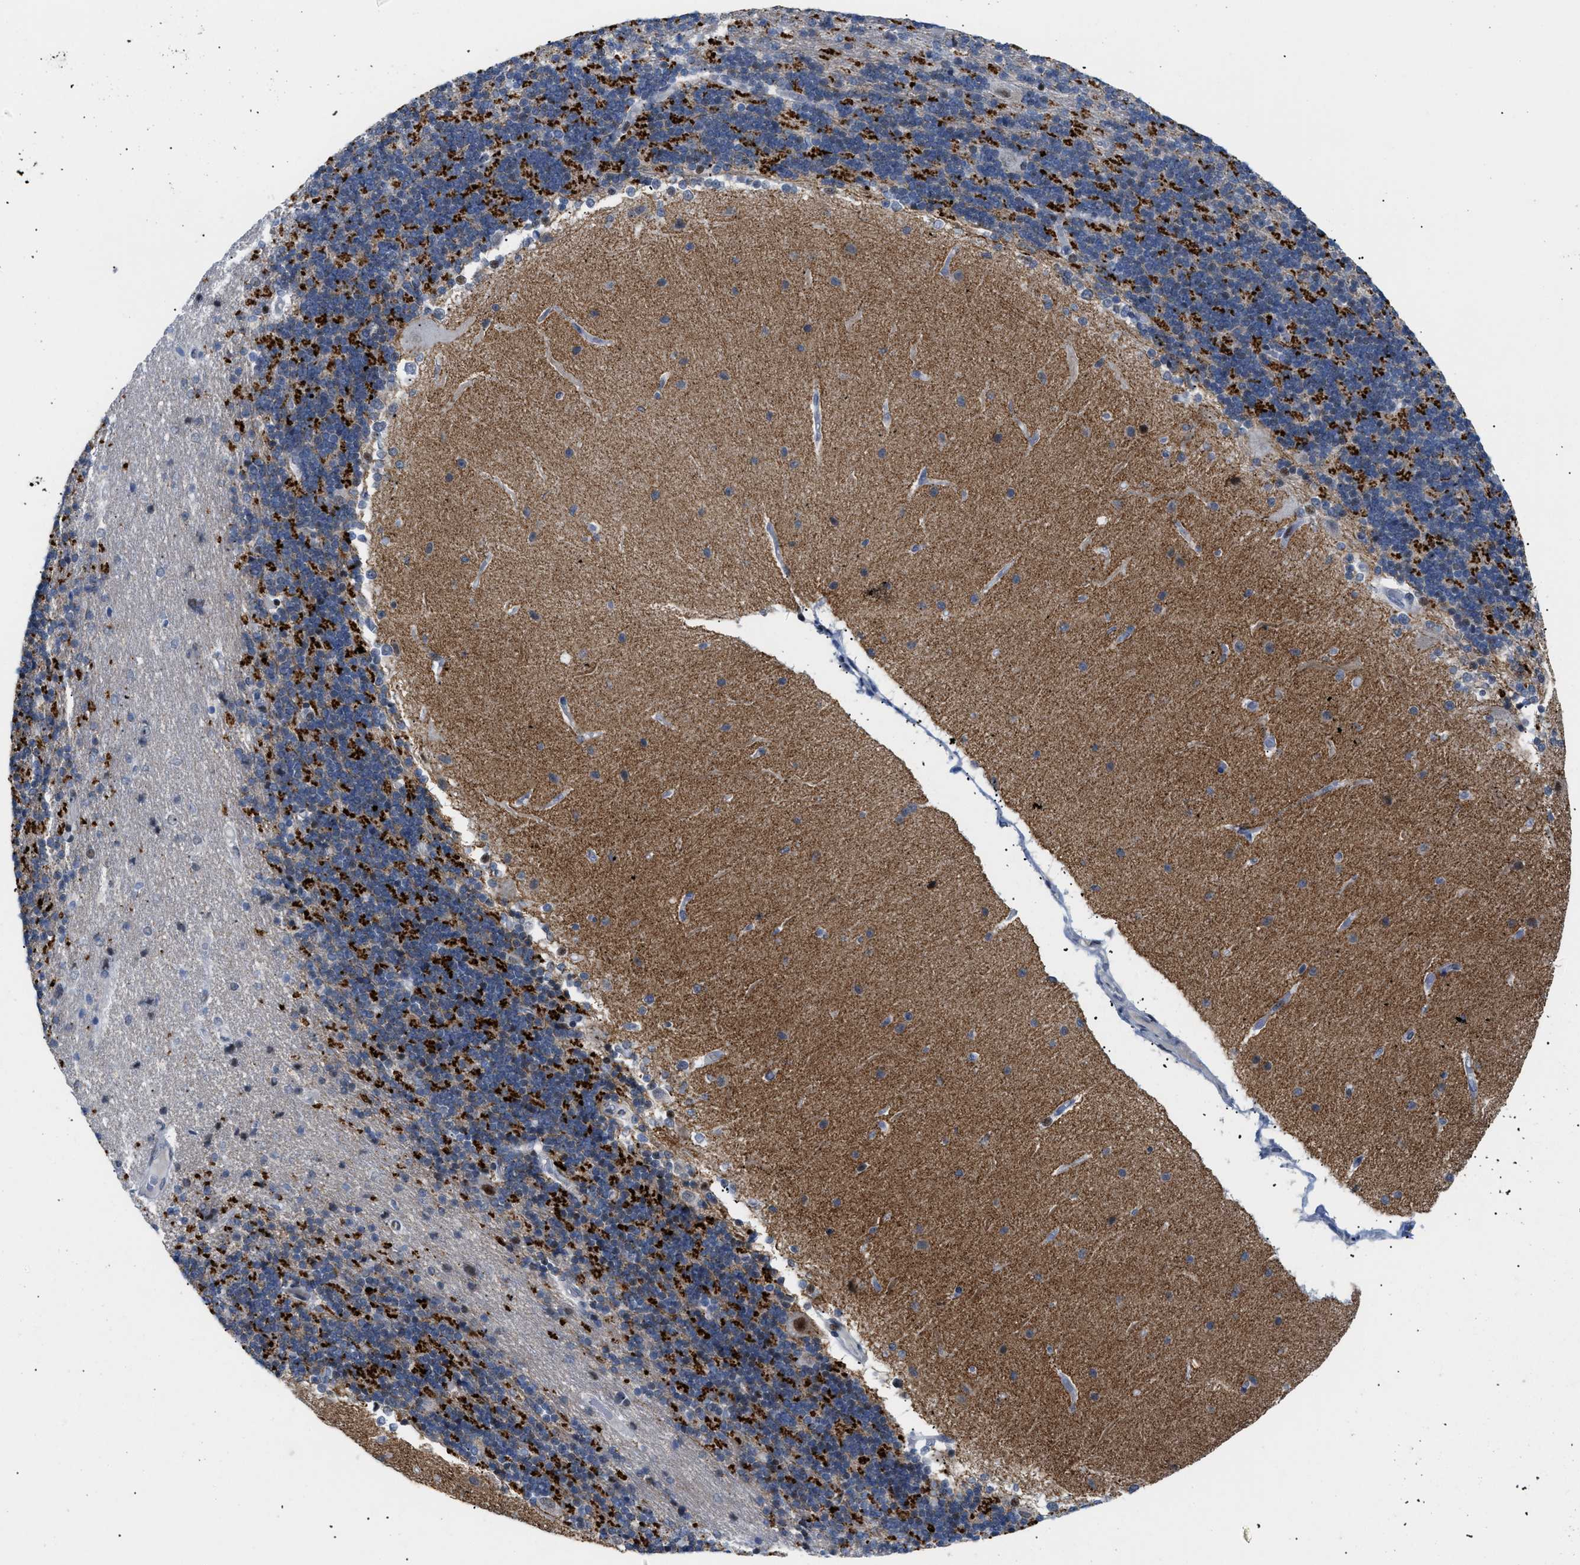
{"staining": {"intensity": "strong", "quantity": "25%-75%", "location": "cytoplasmic/membranous"}, "tissue": "cerebellum", "cell_type": "Cells in granular layer", "image_type": "normal", "snomed": [{"axis": "morphology", "description": "Normal tissue, NOS"}, {"axis": "topography", "description": "Cerebellum"}], "caption": "DAB immunohistochemical staining of benign human cerebellum displays strong cytoplasmic/membranous protein expression in about 25%-75% of cells in granular layer. The staining was performed using DAB (3,3'-diaminobenzidine), with brown indicating positive protein expression. Nuclei are stained blue with hematoxylin.", "gene": "MED1", "patient": {"sex": "female", "age": 54}}